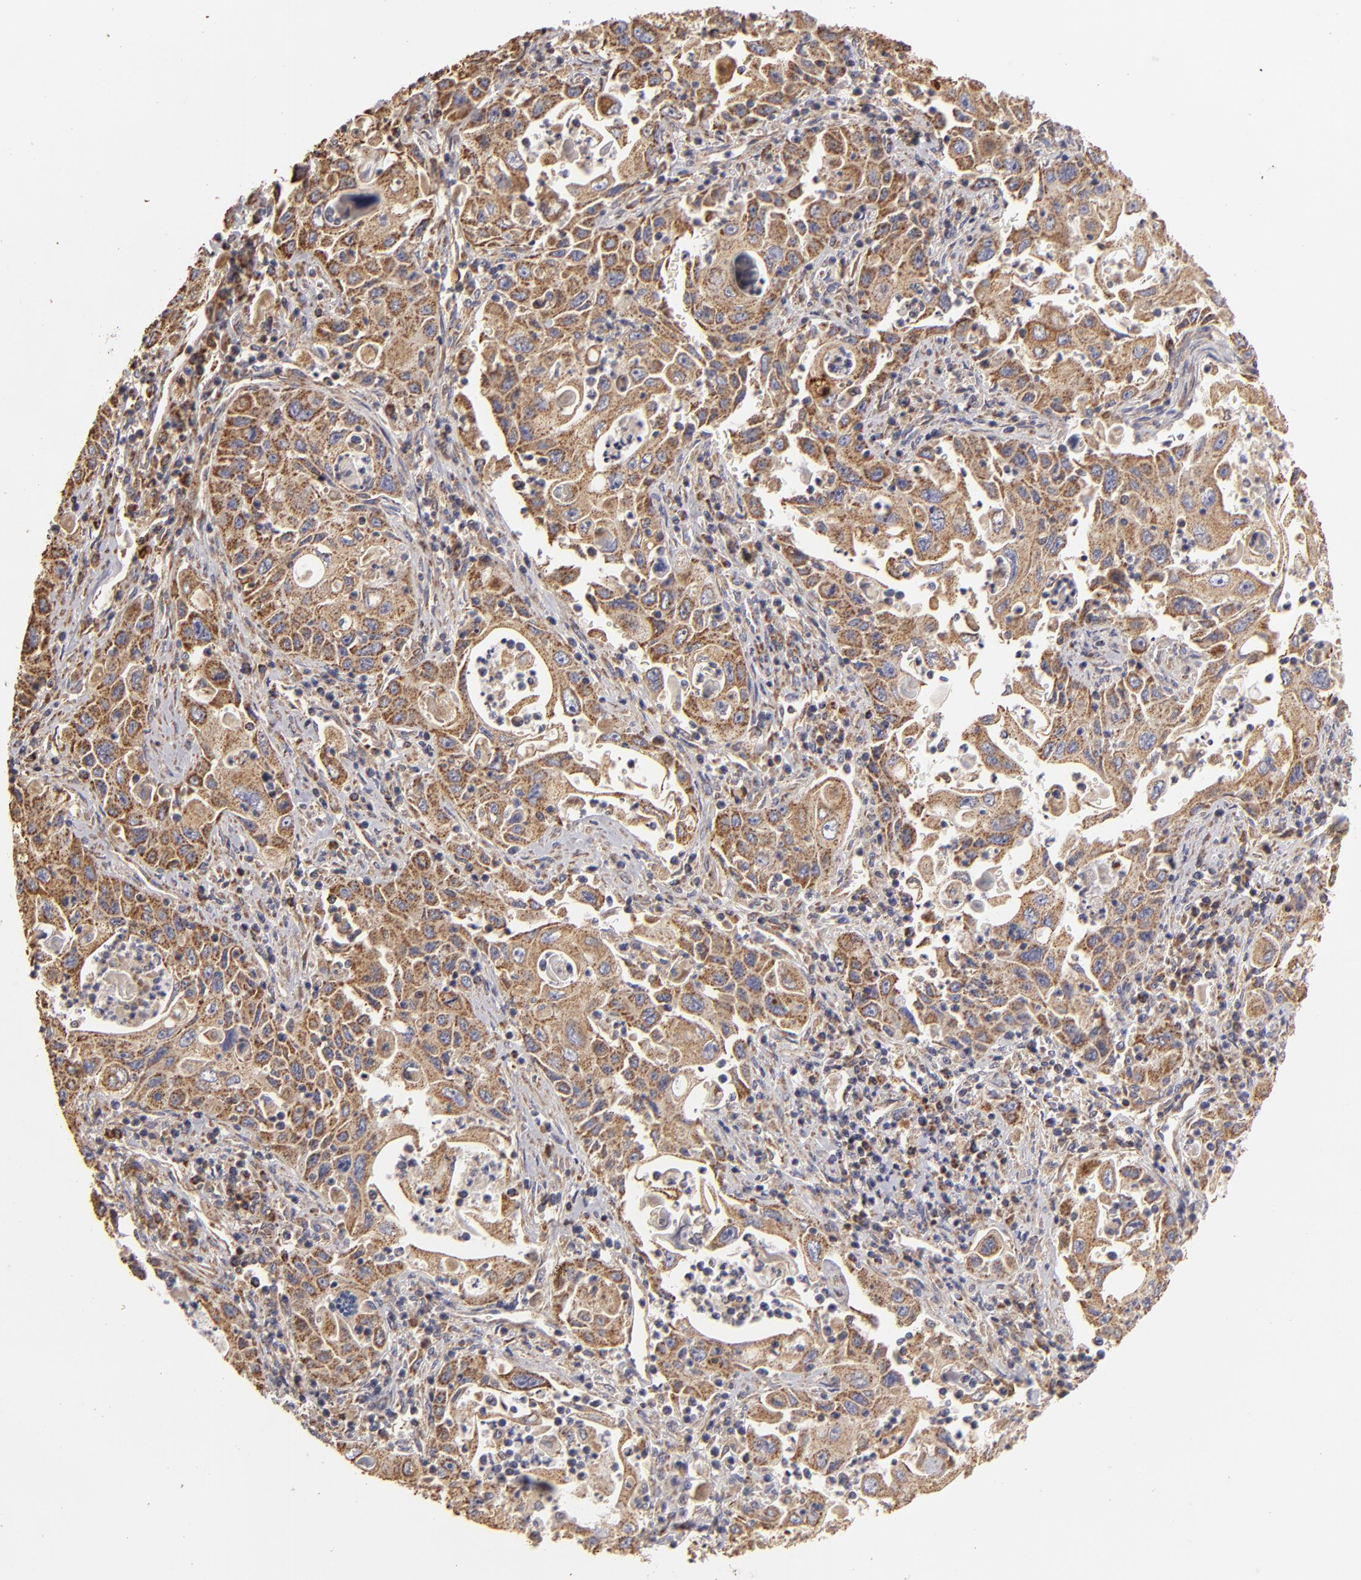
{"staining": {"intensity": "moderate", "quantity": ">75%", "location": "cytoplasmic/membranous"}, "tissue": "pancreatic cancer", "cell_type": "Tumor cells", "image_type": "cancer", "snomed": [{"axis": "morphology", "description": "Adenocarcinoma, NOS"}, {"axis": "topography", "description": "Pancreas"}], "caption": "This photomicrograph demonstrates immunohistochemistry (IHC) staining of human pancreatic cancer, with medium moderate cytoplasmic/membranous positivity in approximately >75% of tumor cells.", "gene": "CFB", "patient": {"sex": "male", "age": 70}}